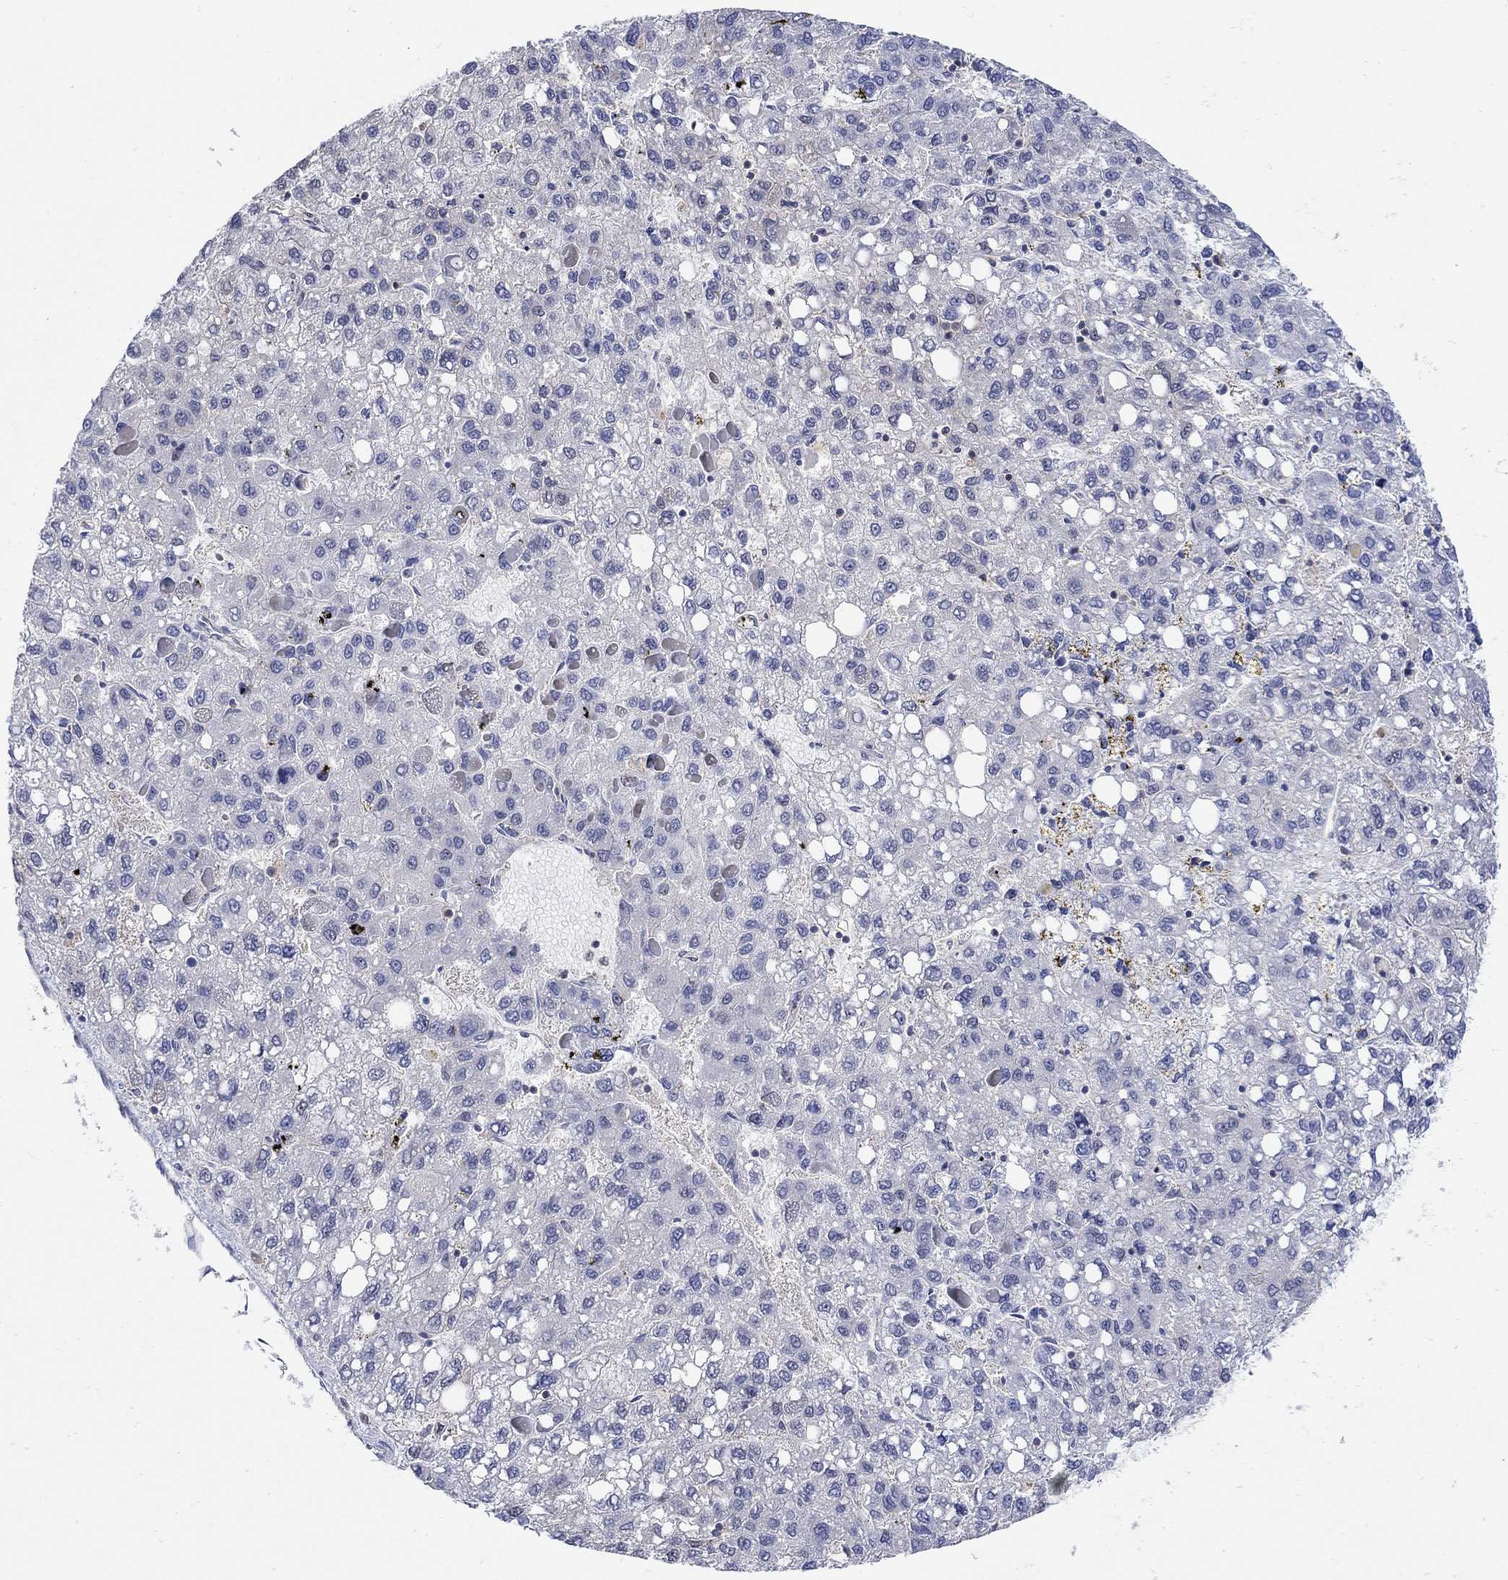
{"staining": {"intensity": "negative", "quantity": "none", "location": "none"}, "tissue": "liver cancer", "cell_type": "Tumor cells", "image_type": "cancer", "snomed": [{"axis": "morphology", "description": "Carcinoma, Hepatocellular, NOS"}, {"axis": "topography", "description": "Liver"}], "caption": "This is an immunohistochemistry photomicrograph of liver cancer (hepatocellular carcinoma). There is no staining in tumor cells.", "gene": "TEKT3", "patient": {"sex": "female", "age": 82}}